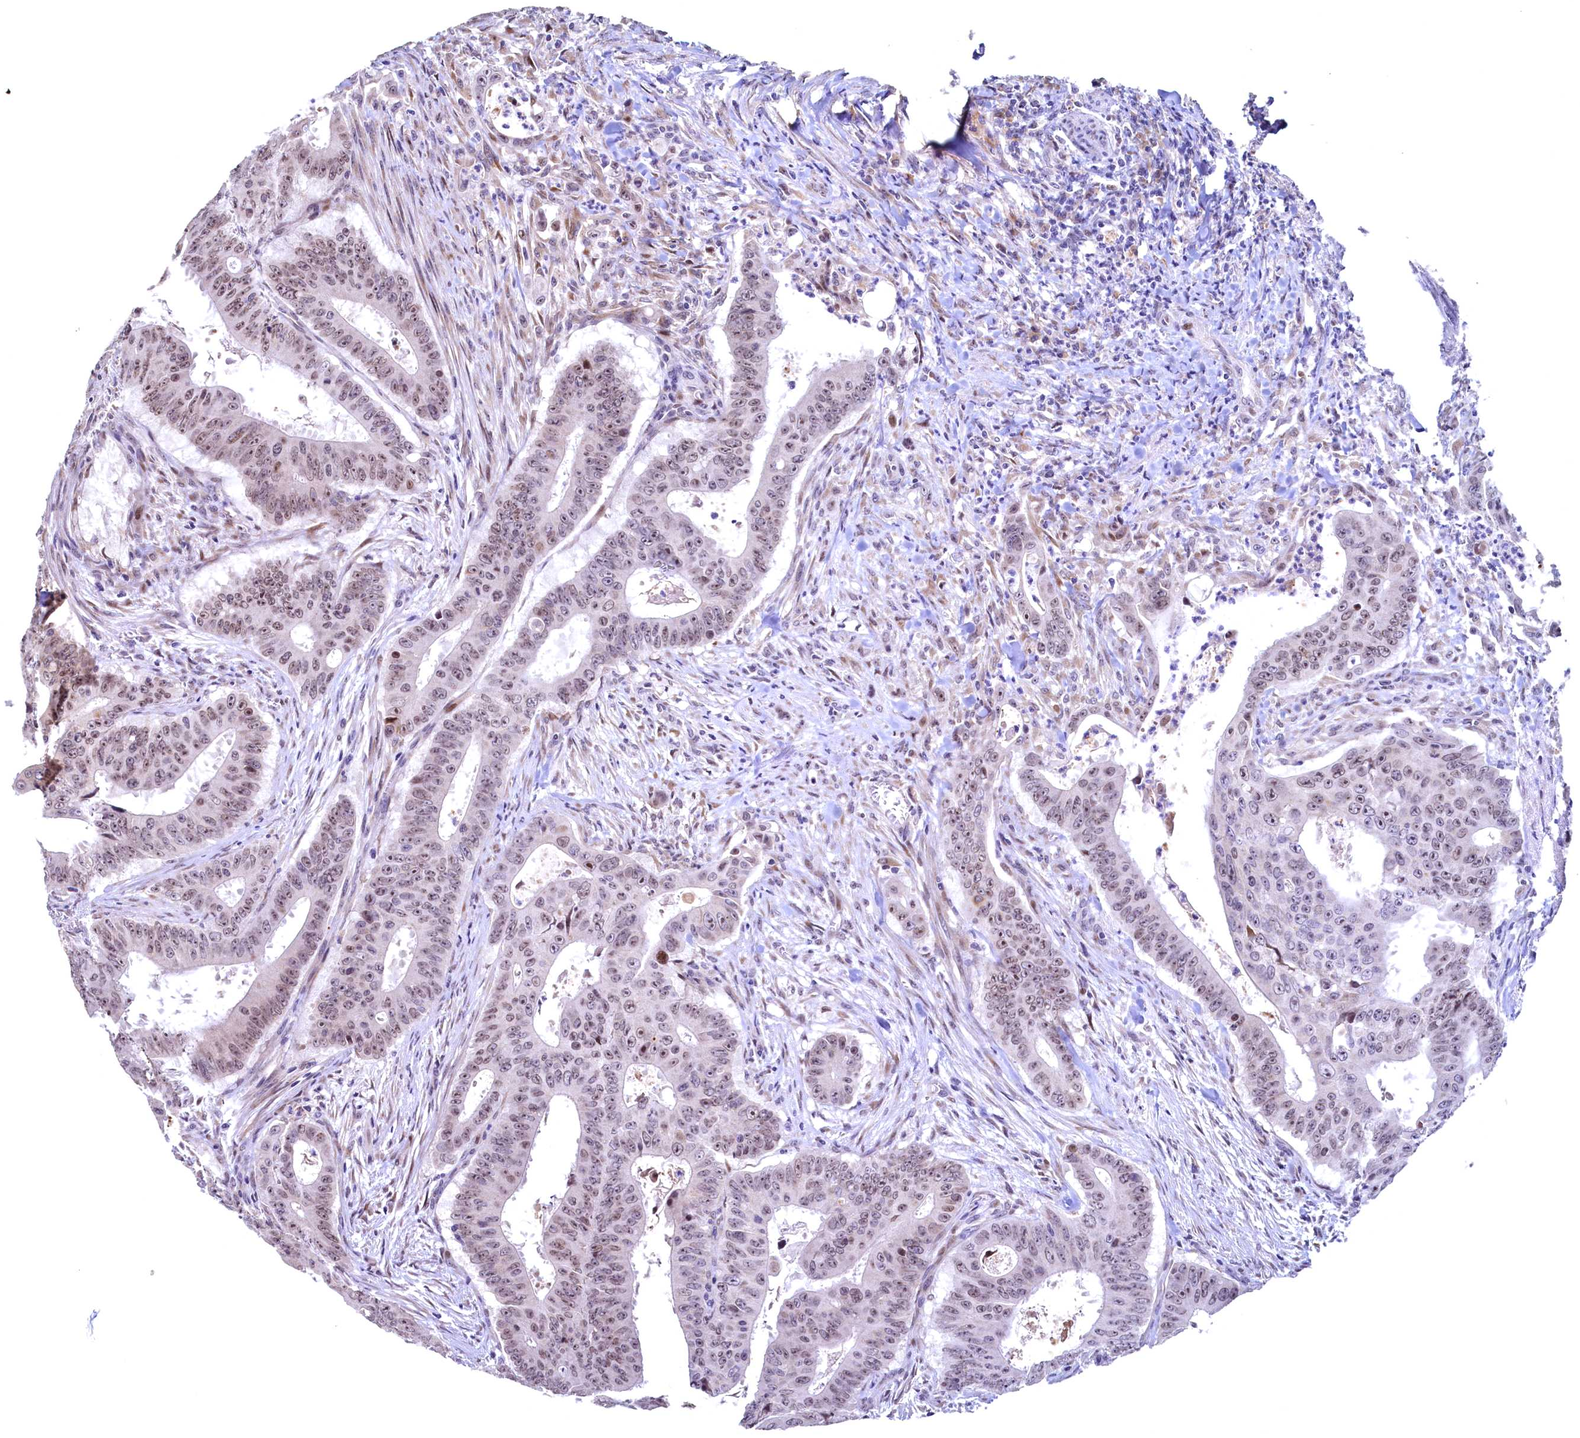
{"staining": {"intensity": "weak", "quantity": ">75%", "location": "nuclear"}, "tissue": "colorectal cancer", "cell_type": "Tumor cells", "image_type": "cancer", "snomed": [{"axis": "morphology", "description": "Adenocarcinoma, NOS"}, {"axis": "topography", "description": "Rectum"}], "caption": "Colorectal cancer stained with IHC exhibits weak nuclear staining in approximately >75% of tumor cells. The staining was performed using DAB to visualize the protein expression in brown, while the nuclei were stained in blue with hematoxylin (Magnification: 20x).", "gene": "LATS2", "patient": {"sex": "female", "age": 75}}